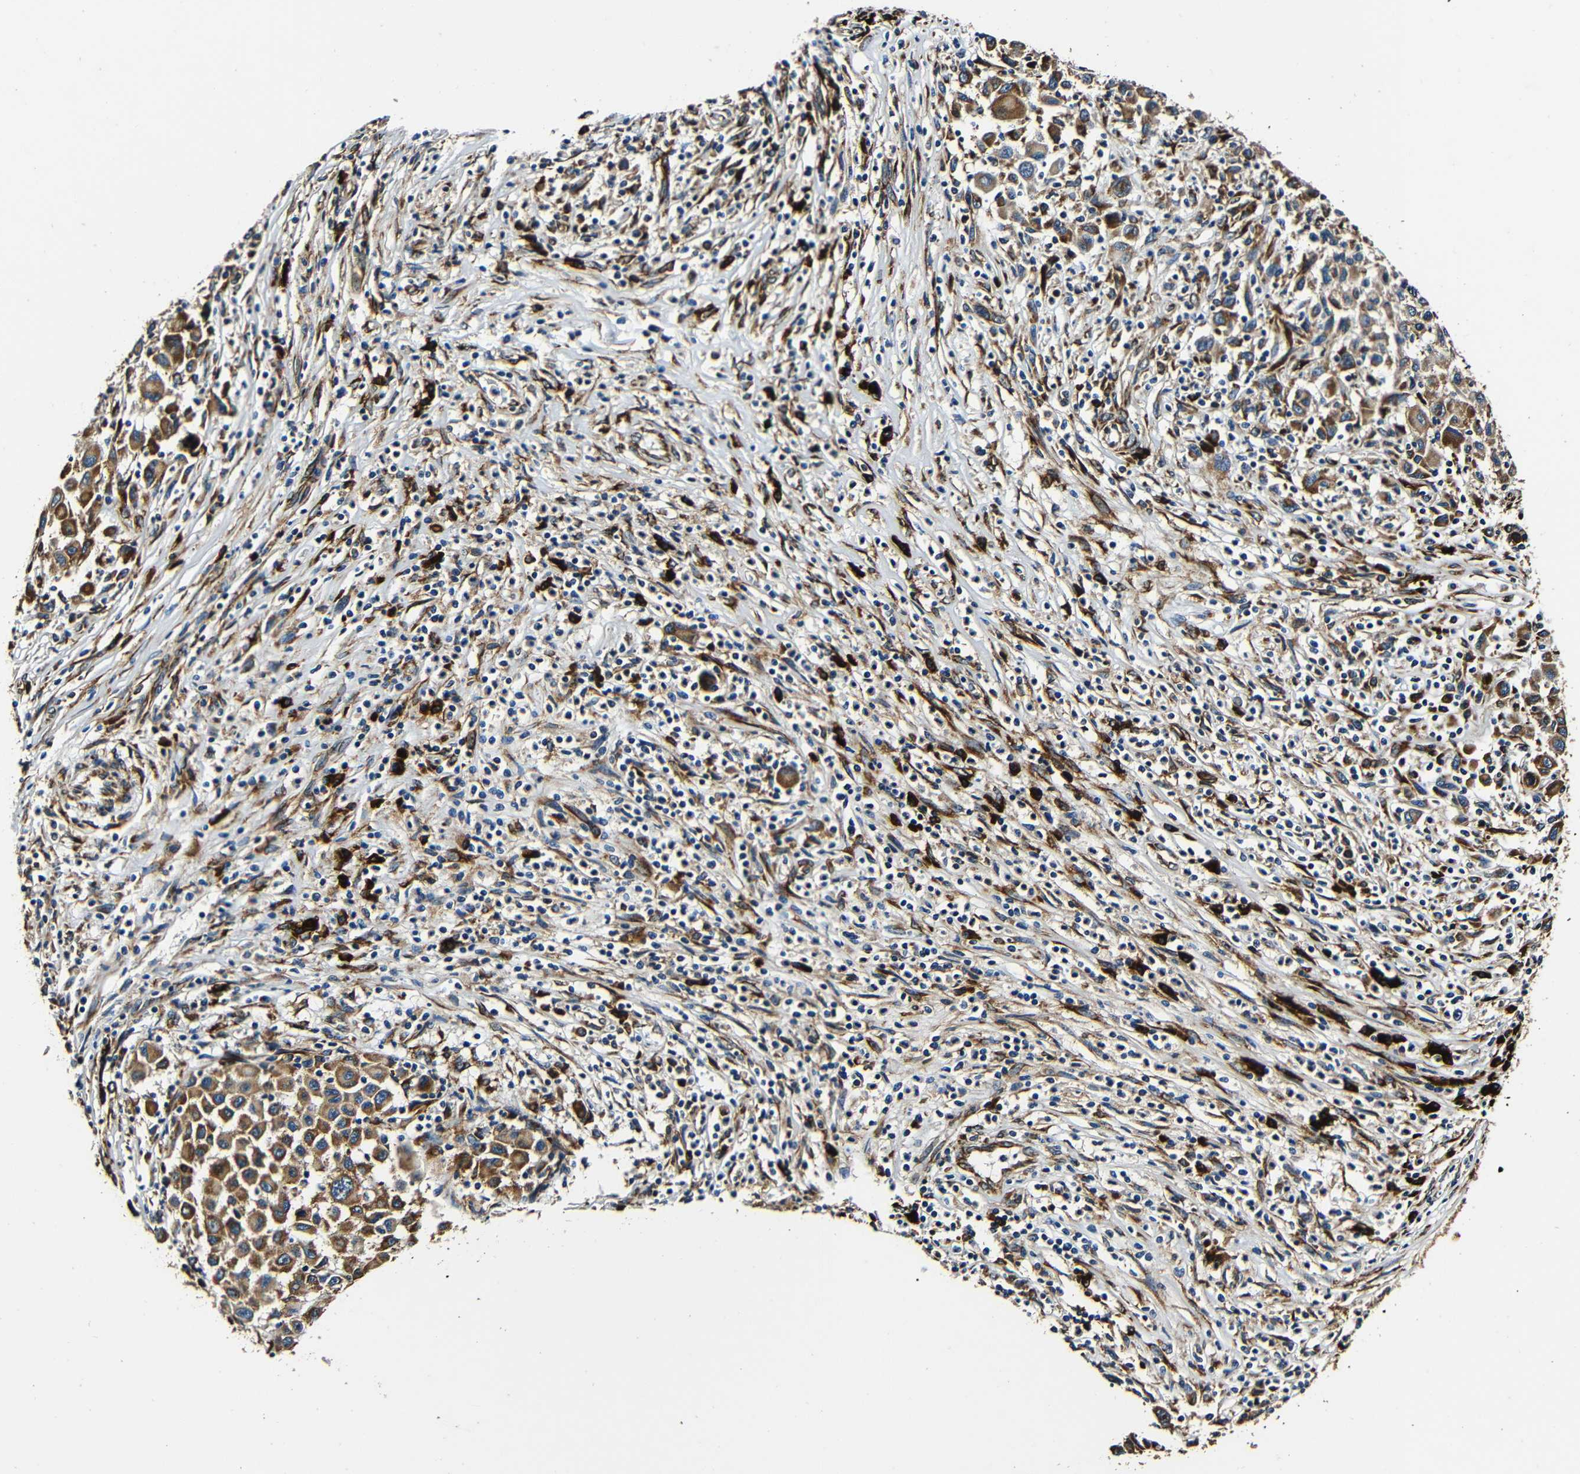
{"staining": {"intensity": "moderate", "quantity": ">75%", "location": "cytoplasmic/membranous"}, "tissue": "melanoma", "cell_type": "Tumor cells", "image_type": "cancer", "snomed": [{"axis": "morphology", "description": "Malignant melanoma, Metastatic site"}, {"axis": "topography", "description": "Lymph node"}], "caption": "Malignant melanoma (metastatic site) tissue shows moderate cytoplasmic/membranous staining in approximately >75% of tumor cells, visualized by immunohistochemistry. The protein of interest is shown in brown color, while the nuclei are stained blue.", "gene": "RRBP1", "patient": {"sex": "male", "age": 61}}